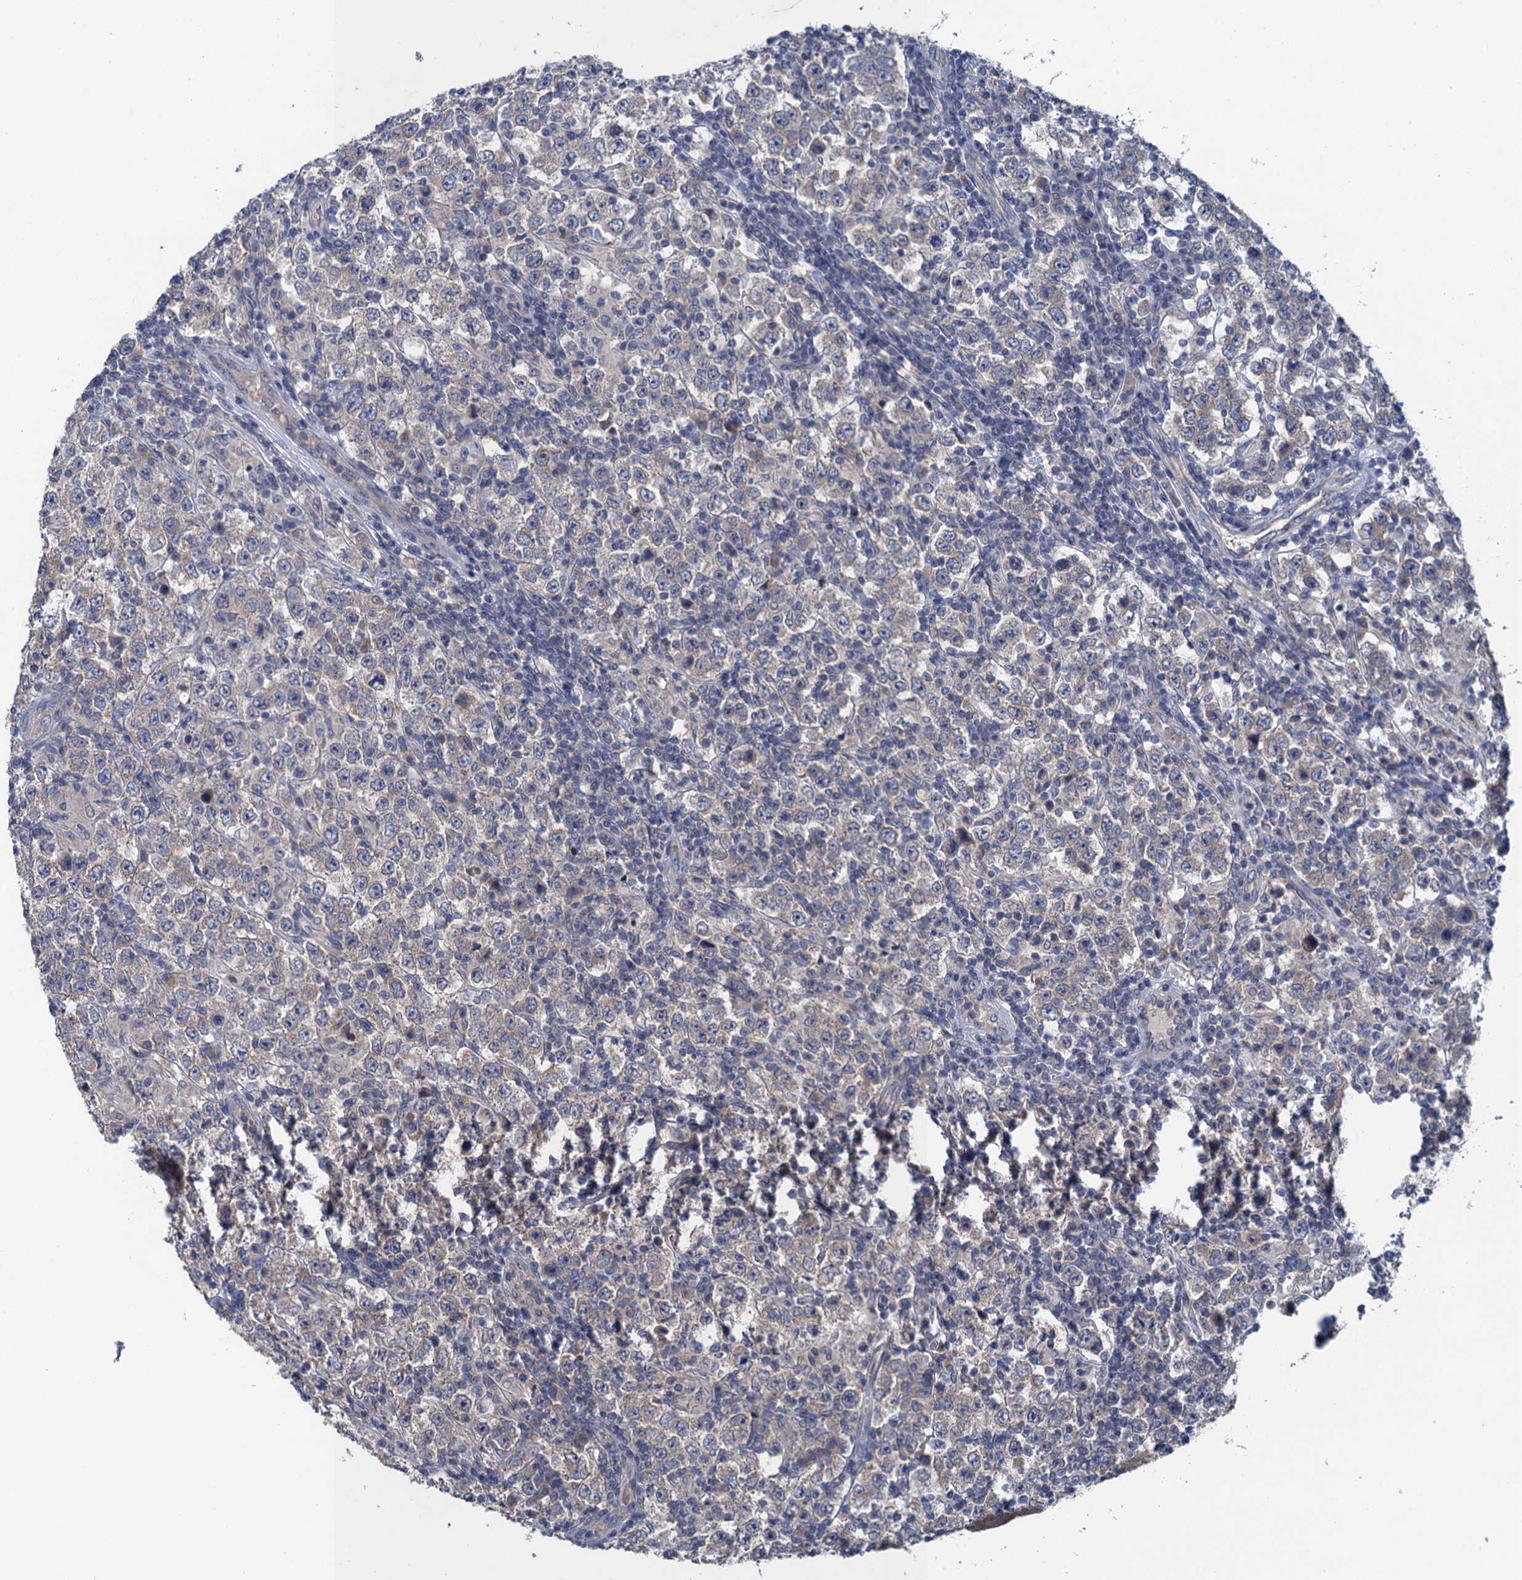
{"staining": {"intensity": "weak", "quantity": "<25%", "location": "cytoplasmic/membranous"}, "tissue": "testis cancer", "cell_type": "Tumor cells", "image_type": "cancer", "snomed": [{"axis": "morphology", "description": "Normal tissue, NOS"}, {"axis": "morphology", "description": "Urothelial carcinoma, High grade"}, {"axis": "morphology", "description": "Seminoma, NOS"}, {"axis": "morphology", "description": "Carcinoma, Embryonal, NOS"}, {"axis": "topography", "description": "Urinary bladder"}, {"axis": "topography", "description": "Testis"}], "caption": "This is a image of IHC staining of seminoma (testis), which shows no expression in tumor cells.", "gene": "CTU2", "patient": {"sex": "male", "age": 41}}